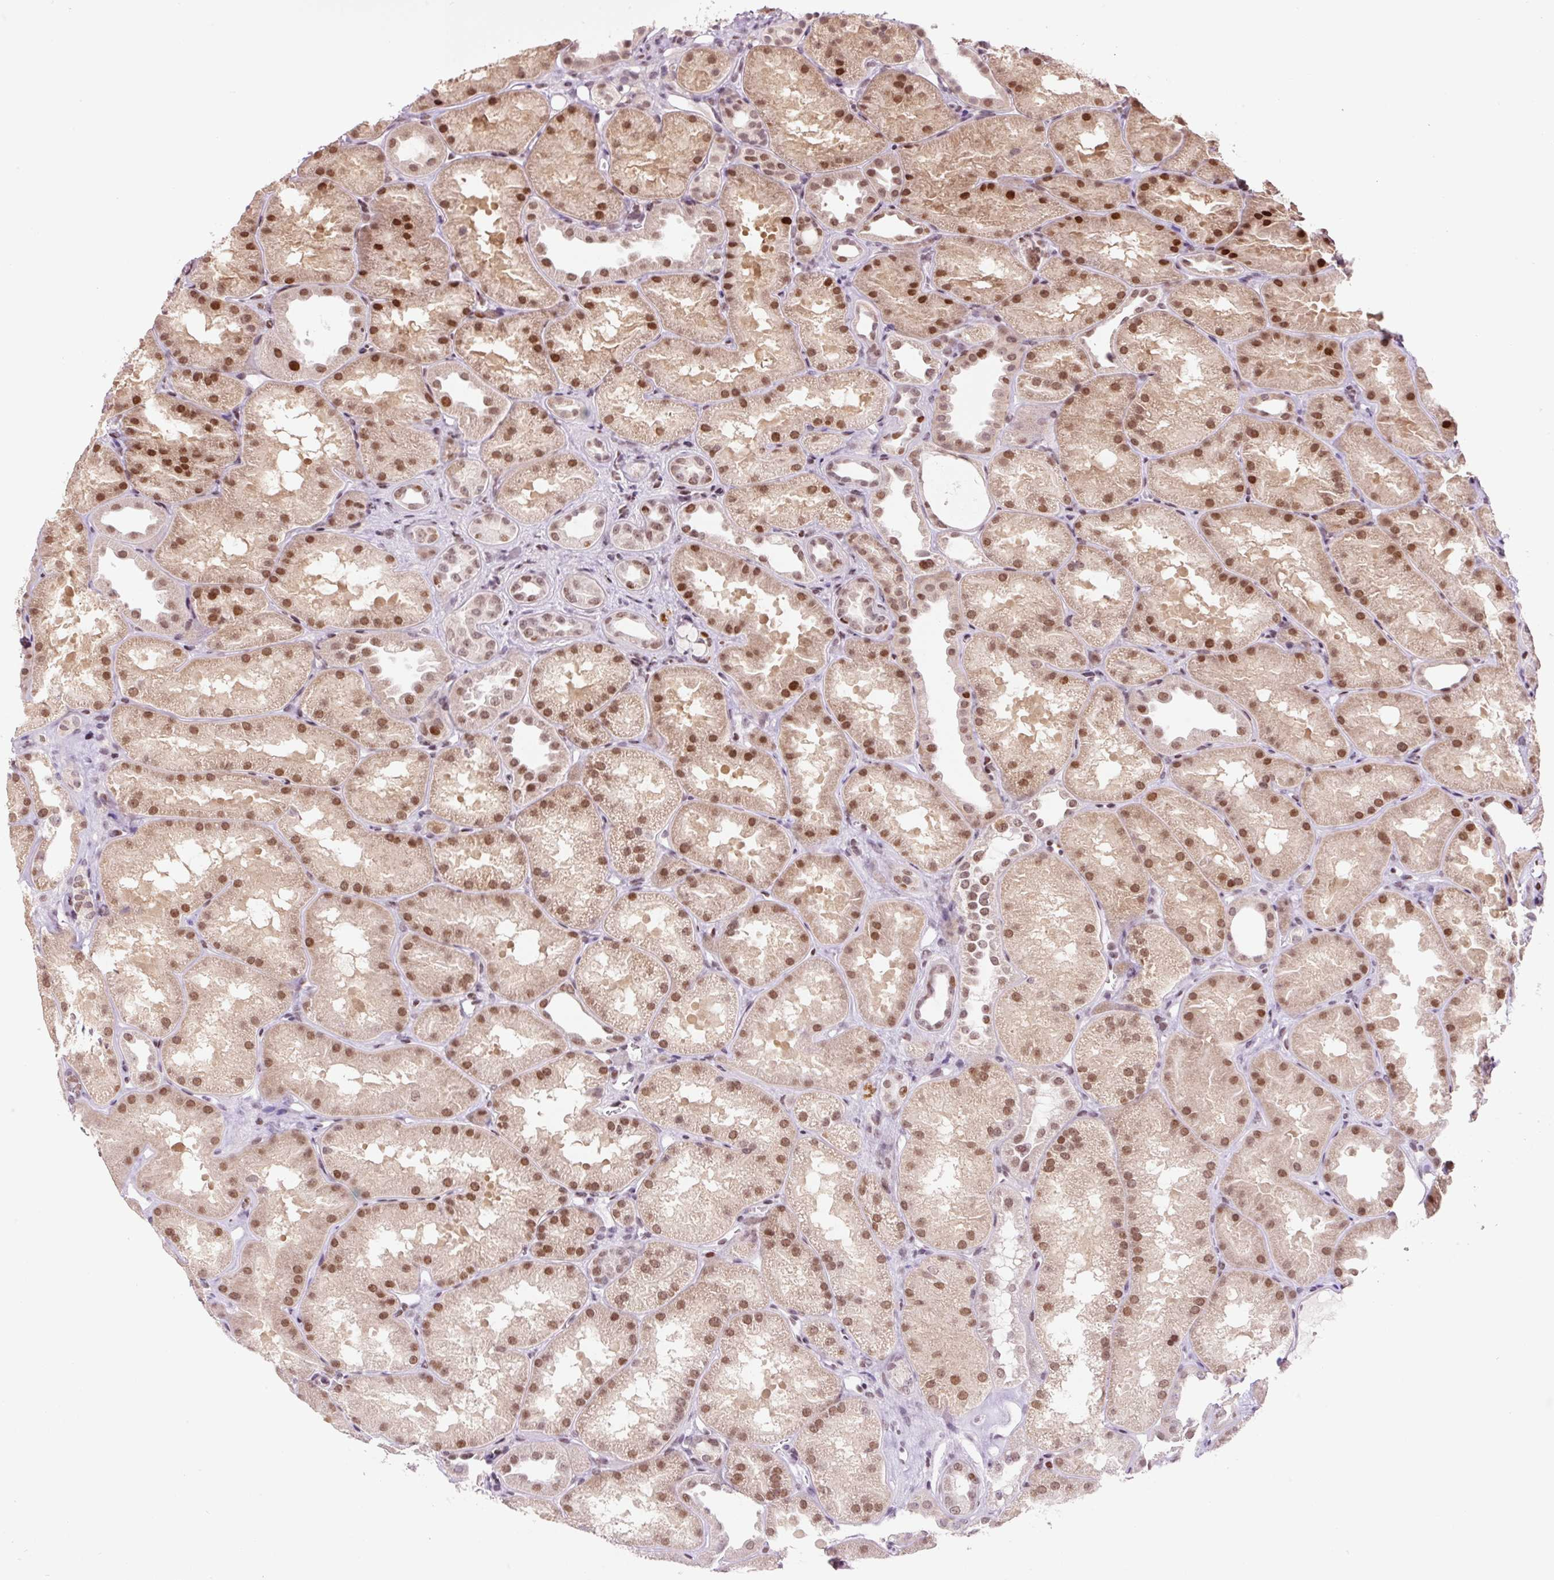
{"staining": {"intensity": "moderate", "quantity": "25%-75%", "location": "nuclear"}, "tissue": "kidney", "cell_type": "Cells in glomeruli", "image_type": "normal", "snomed": [{"axis": "morphology", "description": "Normal tissue, NOS"}, {"axis": "topography", "description": "Kidney"}], "caption": "DAB immunohistochemical staining of unremarkable human kidney demonstrates moderate nuclear protein positivity in about 25%-75% of cells in glomeruli. Using DAB (brown) and hematoxylin (blue) stains, captured at high magnification using brightfield microscopy.", "gene": "CCNL2", "patient": {"sex": "male", "age": 61}}